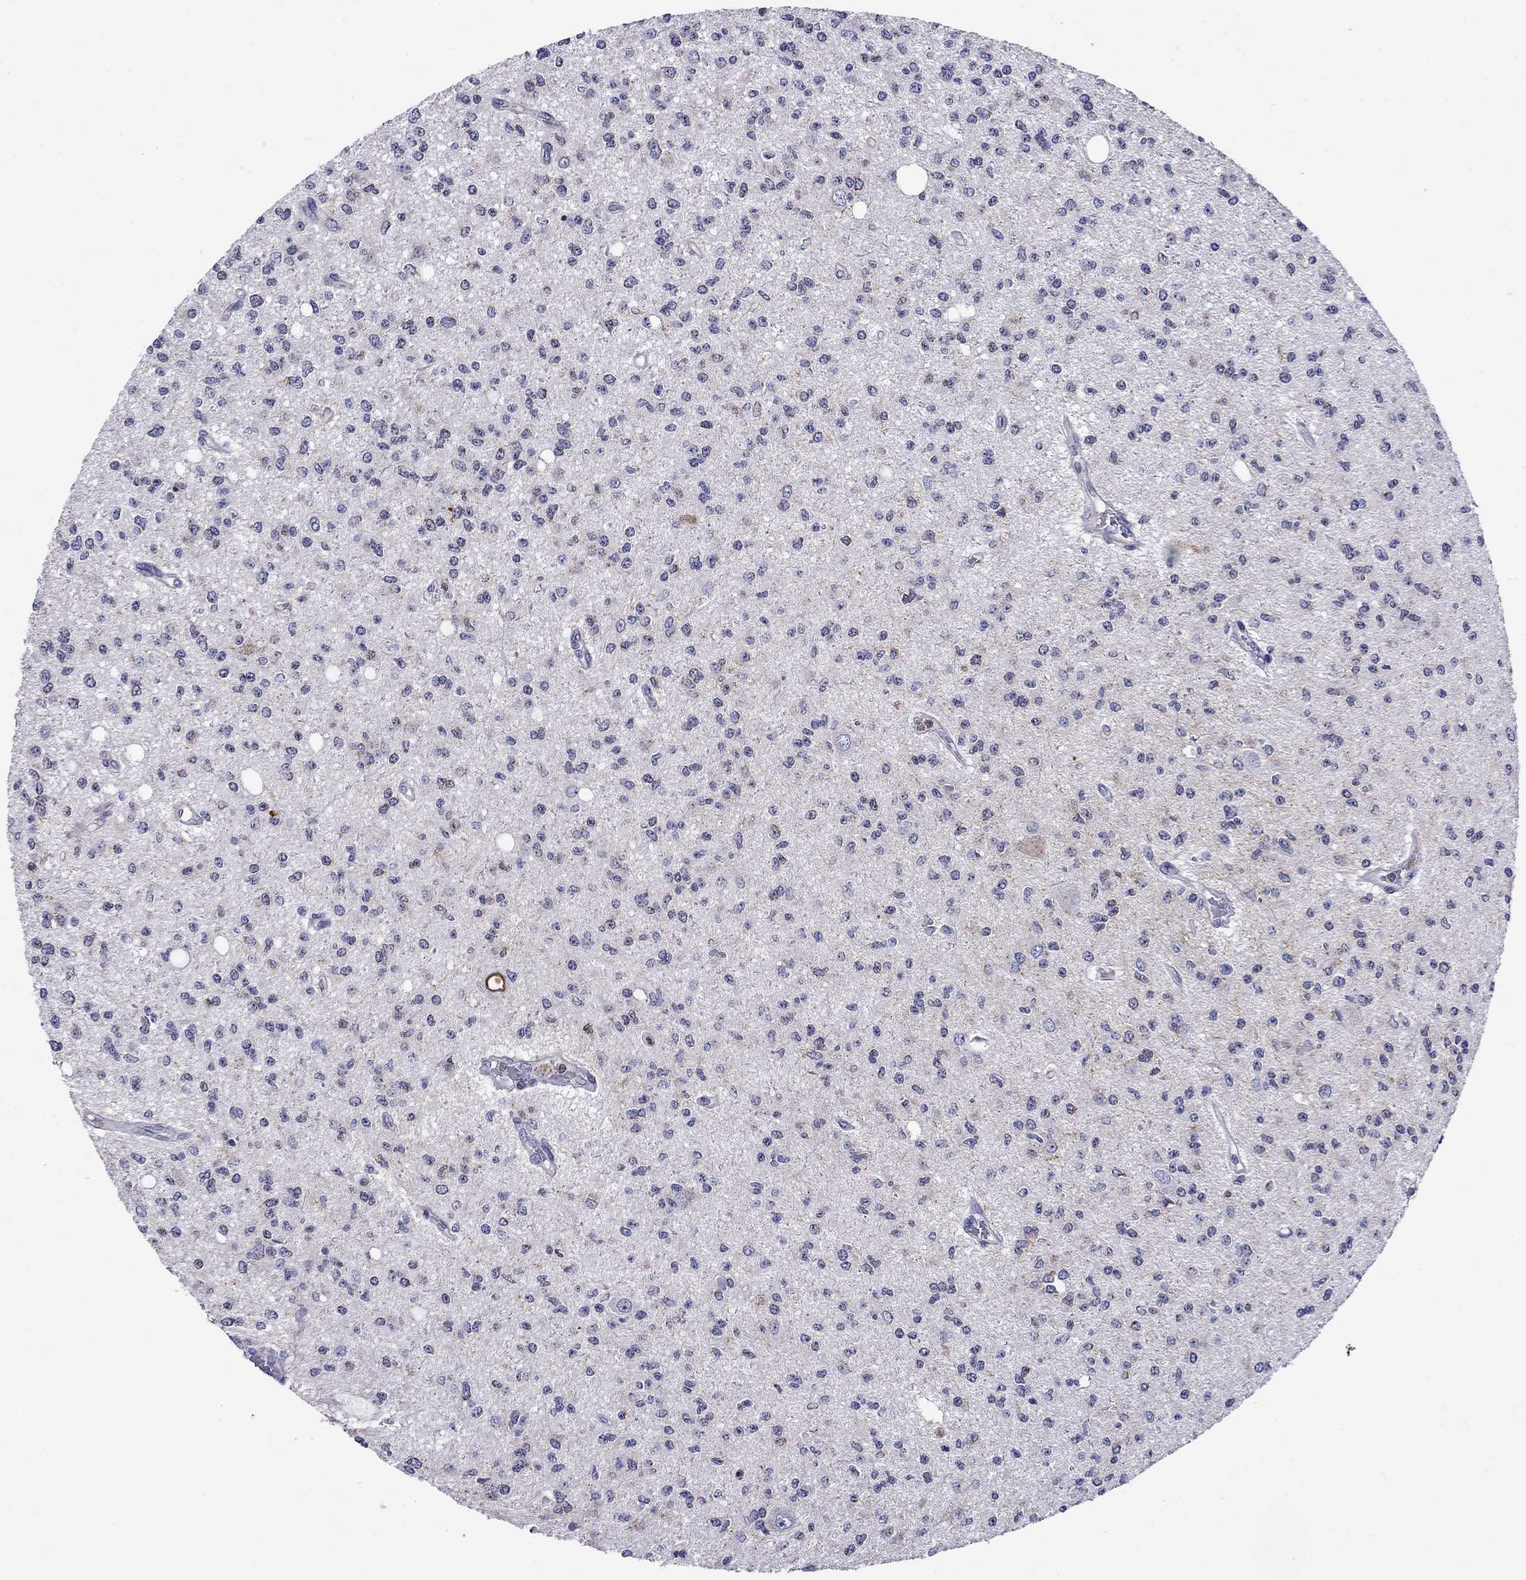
{"staining": {"intensity": "negative", "quantity": "none", "location": "none"}, "tissue": "glioma", "cell_type": "Tumor cells", "image_type": "cancer", "snomed": [{"axis": "morphology", "description": "Glioma, malignant, Low grade"}, {"axis": "topography", "description": "Brain"}], "caption": "The immunohistochemistry histopathology image has no significant positivity in tumor cells of low-grade glioma (malignant) tissue.", "gene": "SCG2", "patient": {"sex": "male", "age": 67}}